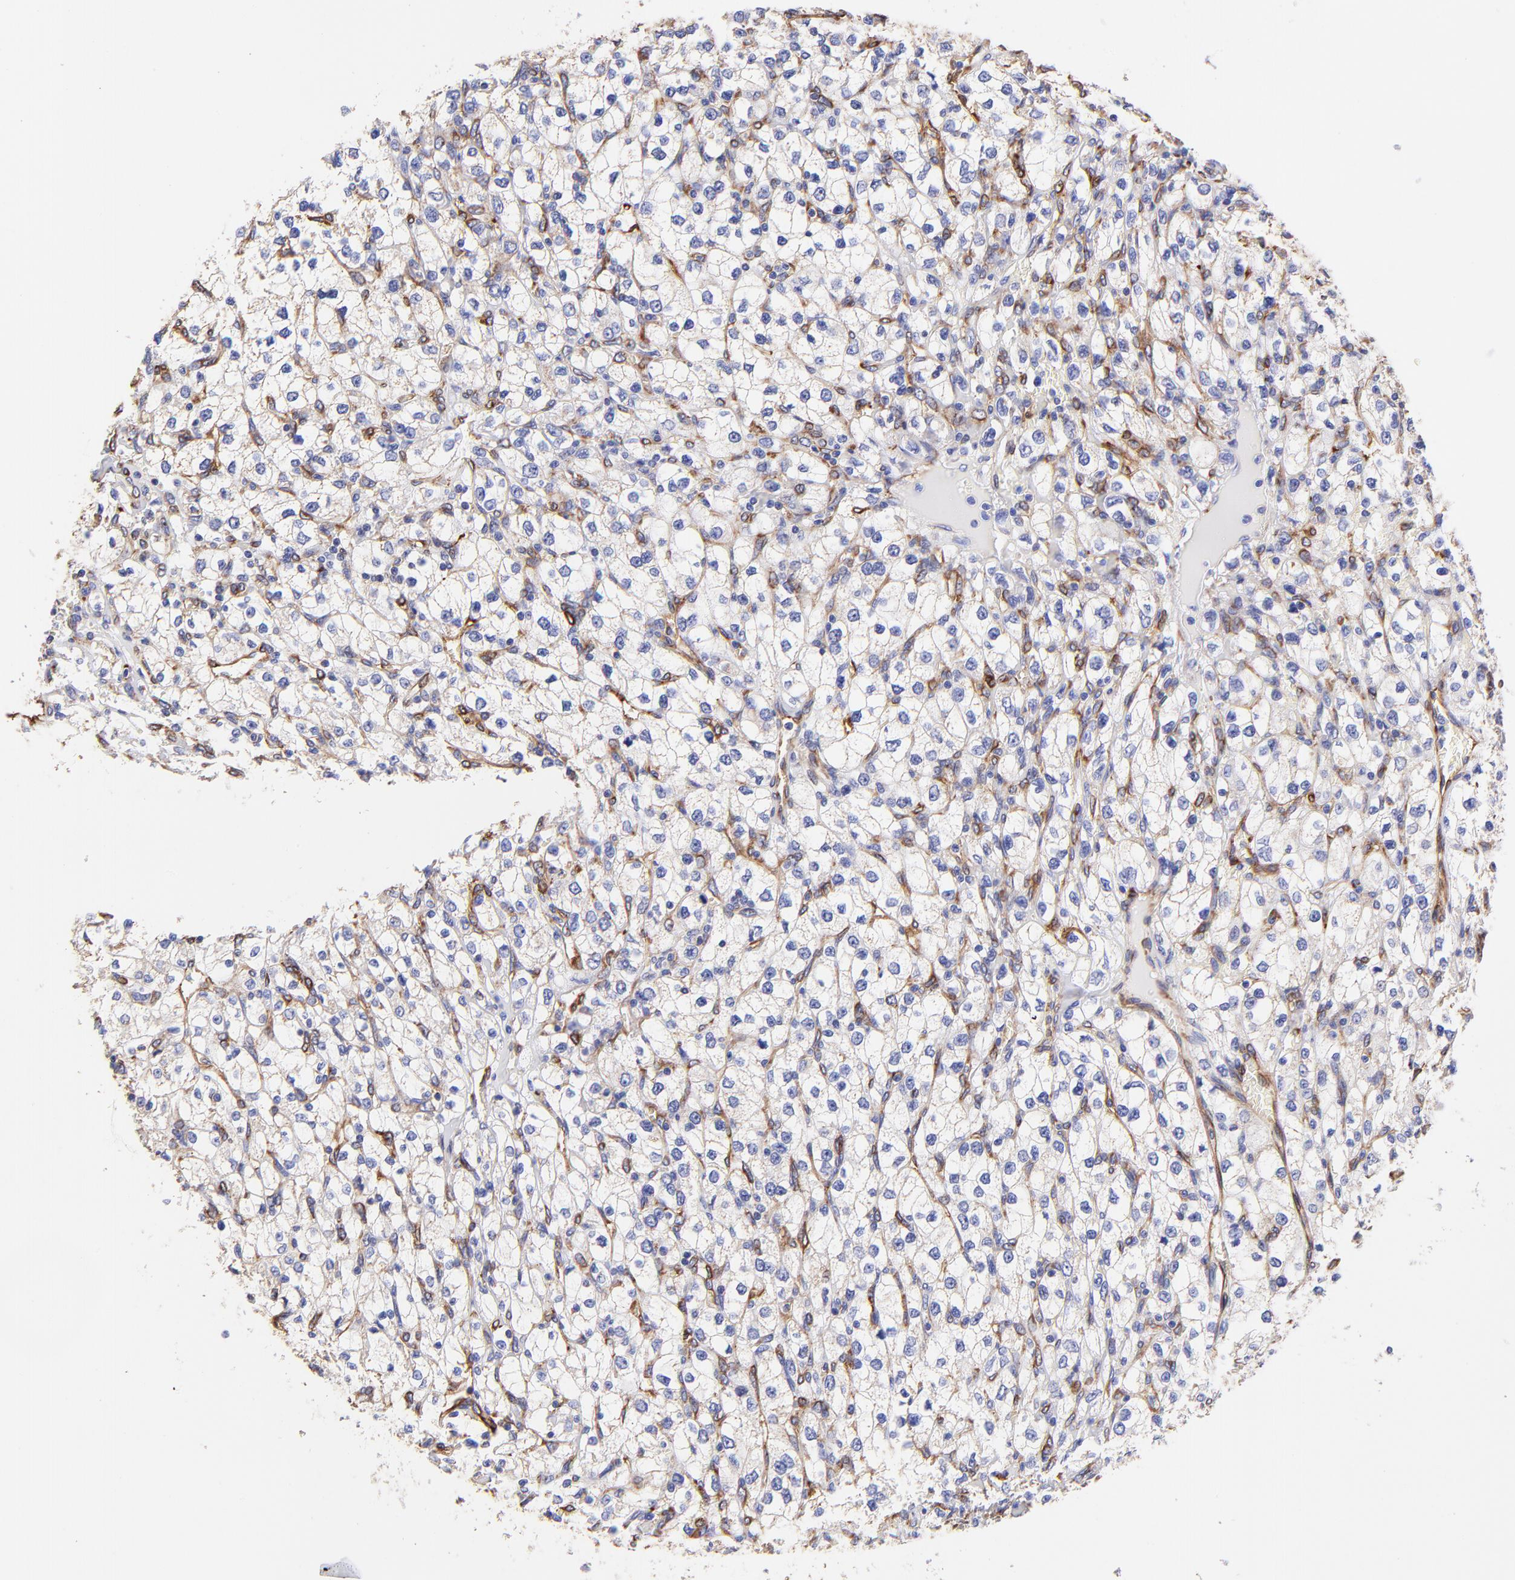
{"staining": {"intensity": "weak", "quantity": "25%-75%", "location": "cytoplasmic/membranous"}, "tissue": "renal cancer", "cell_type": "Tumor cells", "image_type": "cancer", "snomed": [{"axis": "morphology", "description": "Adenocarcinoma, NOS"}, {"axis": "topography", "description": "Kidney"}], "caption": "The histopathology image displays immunohistochemical staining of renal cancer. There is weak cytoplasmic/membranous staining is identified in approximately 25%-75% of tumor cells.", "gene": "SPARC", "patient": {"sex": "female", "age": 62}}